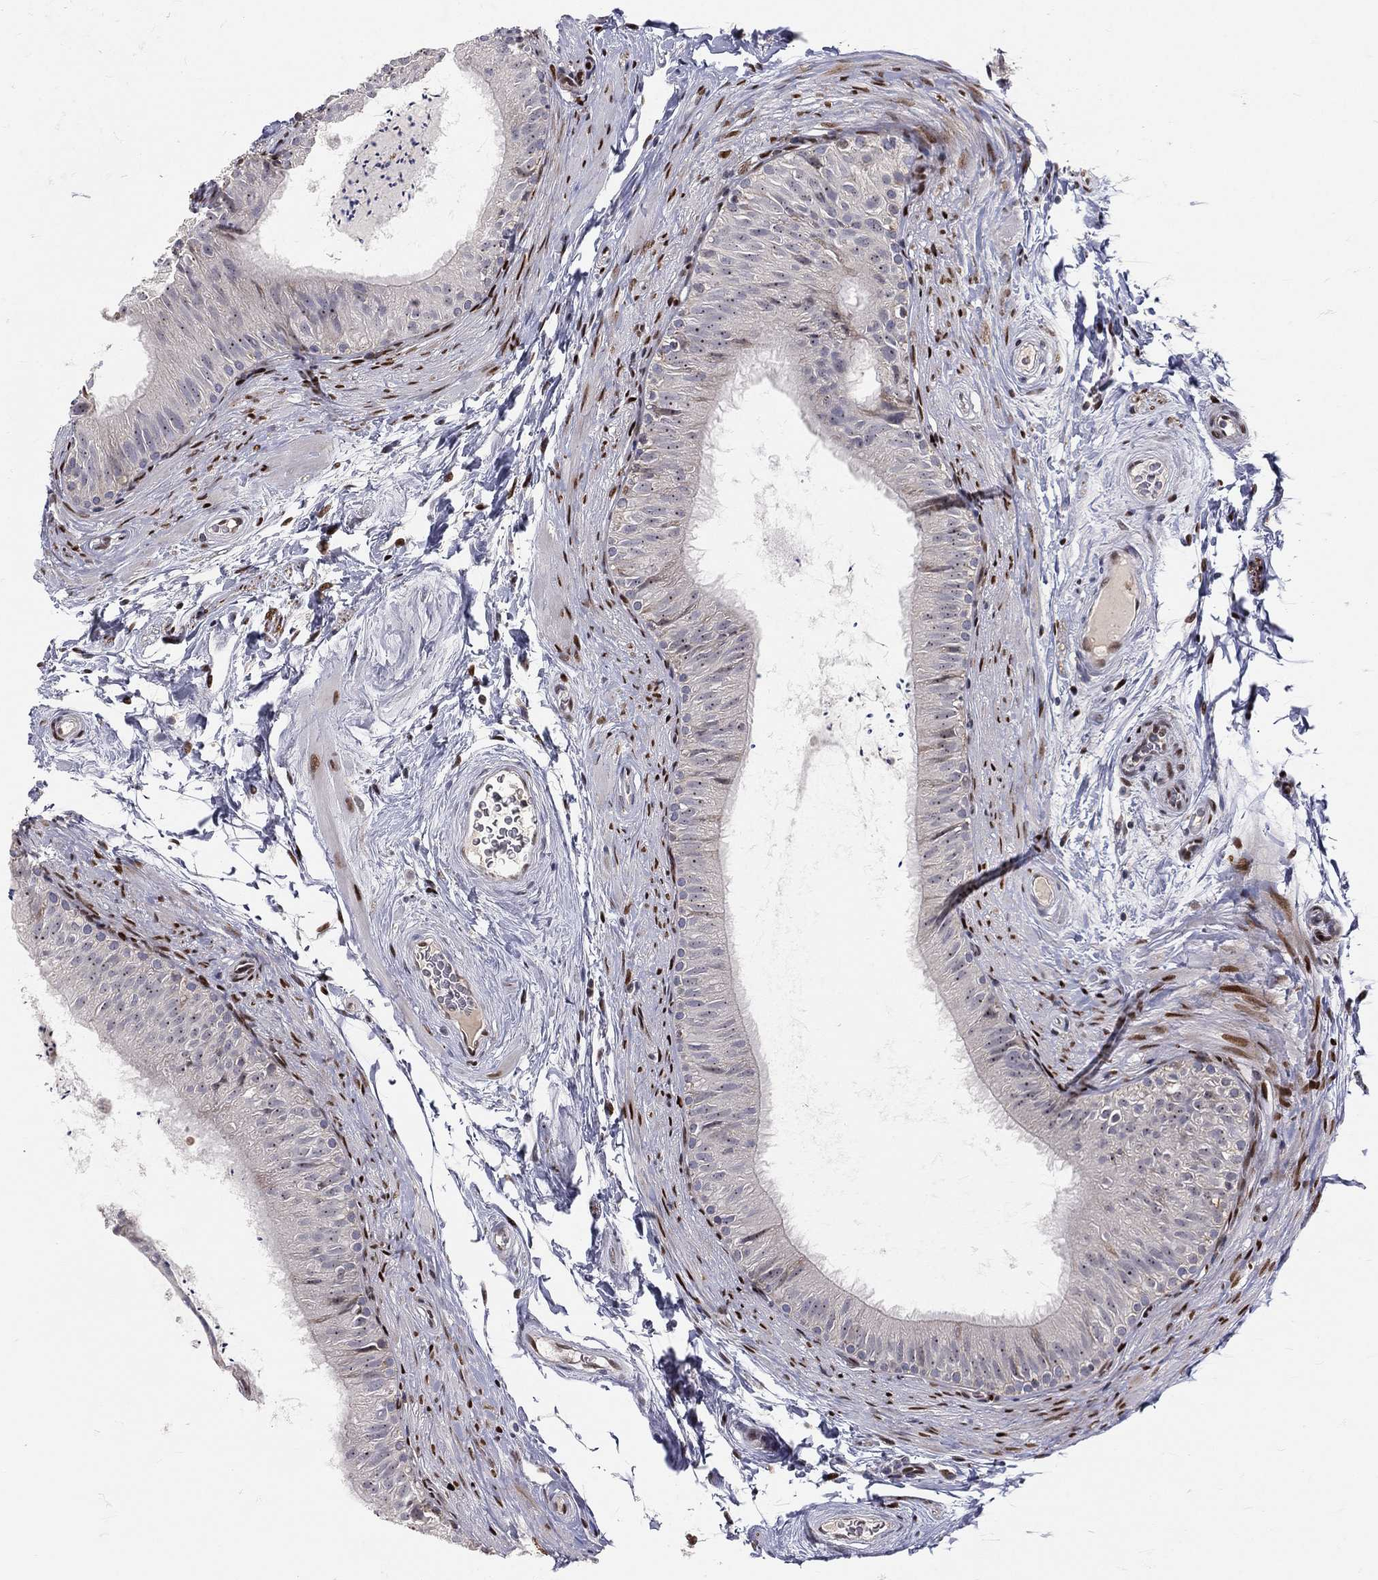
{"staining": {"intensity": "negative", "quantity": "none", "location": "none"}, "tissue": "epididymis", "cell_type": "Glandular cells", "image_type": "normal", "snomed": [{"axis": "morphology", "description": "Normal tissue, NOS"}, {"axis": "topography", "description": "Epididymis"}], "caption": "IHC micrograph of normal epididymis stained for a protein (brown), which exhibits no staining in glandular cells.", "gene": "ZEB1", "patient": {"sex": "male", "age": 34}}